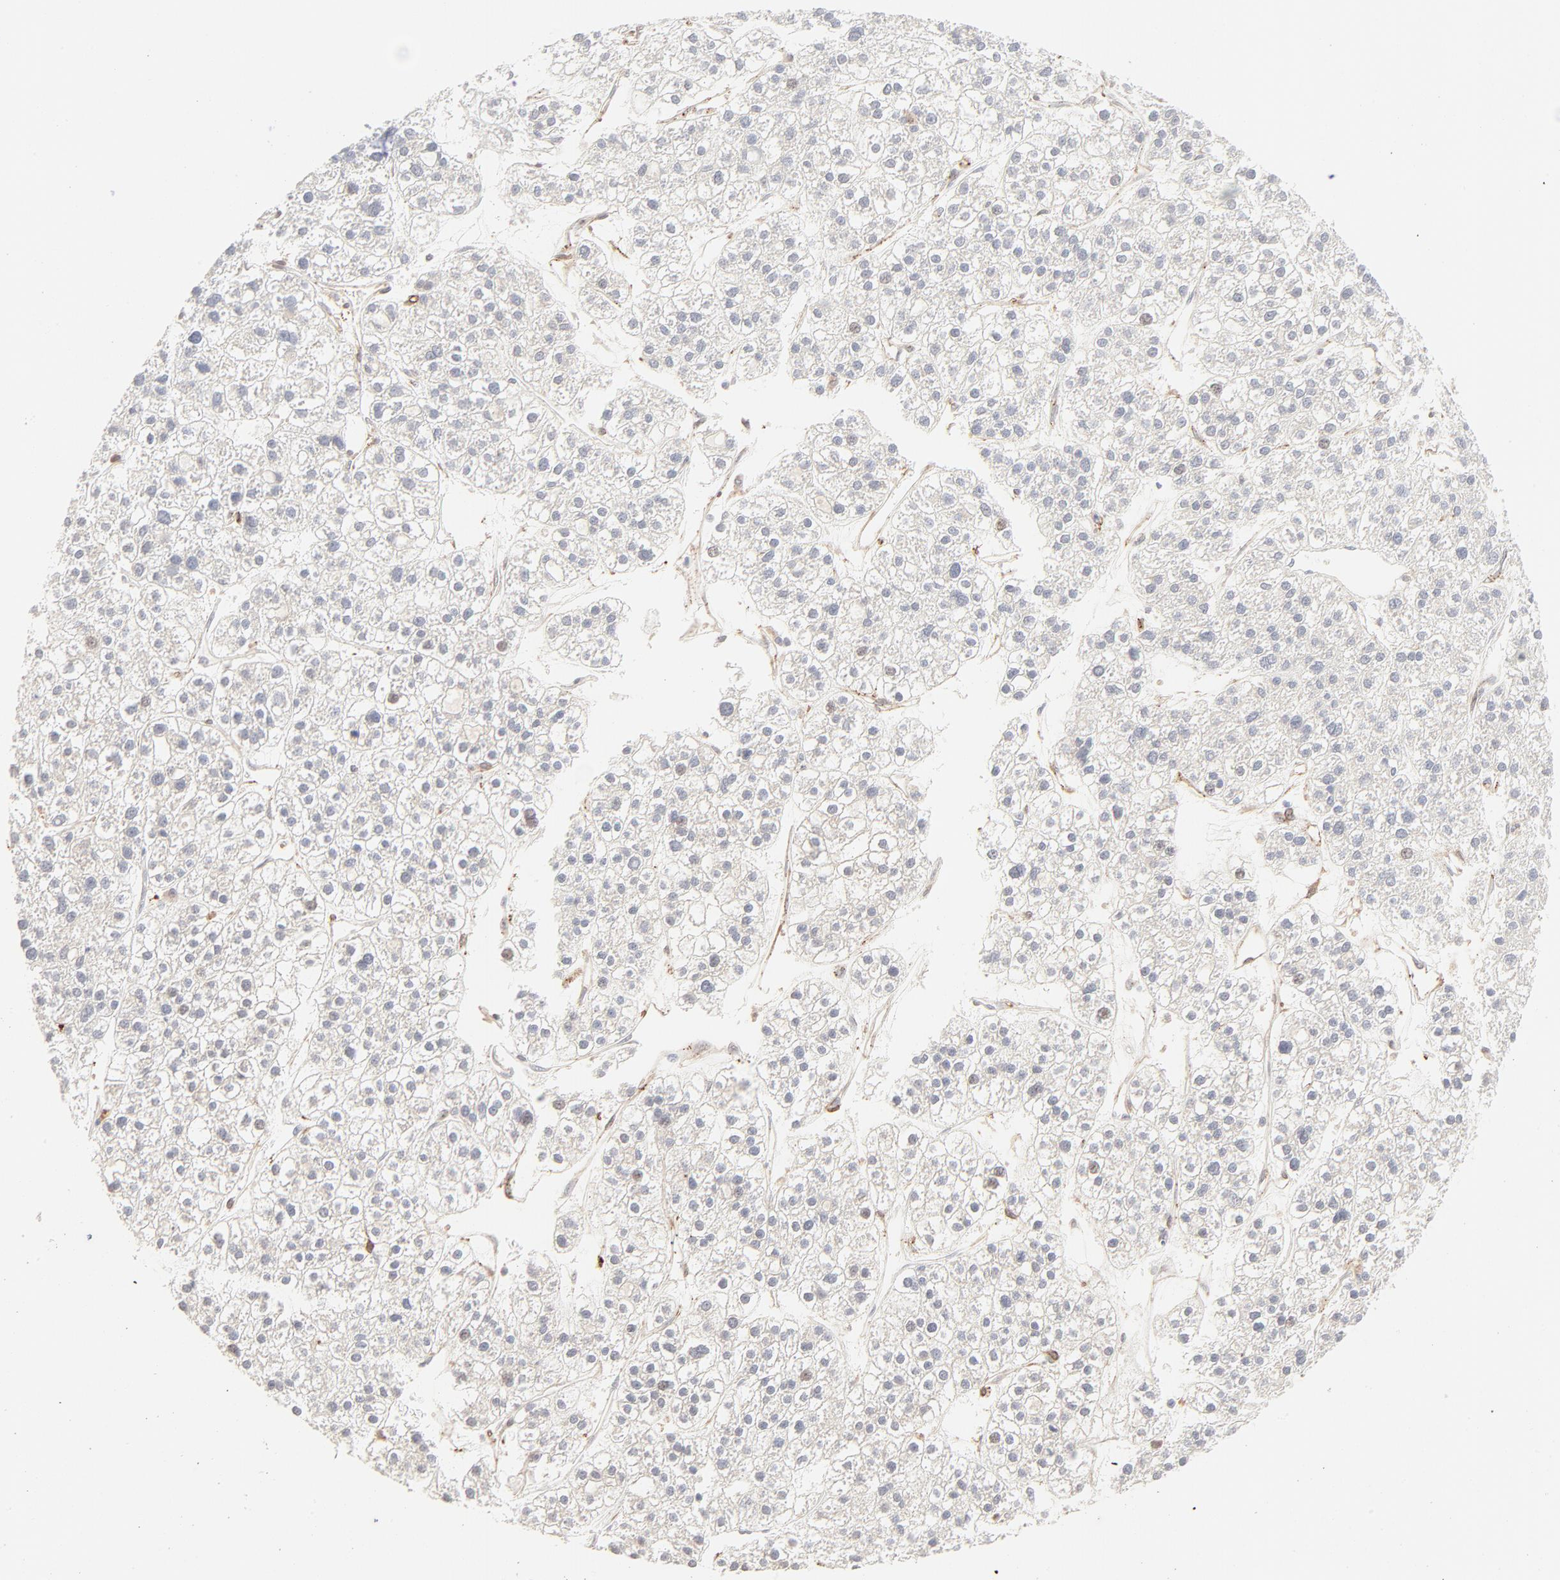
{"staining": {"intensity": "negative", "quantity": "none", "location": "none"}, "tissue": "liver cancer", "cell_type": "Tumor cells", "image_type": "cancer", "snomed": [{"axis": "morphology", "description": "Carcinoma, Hepatocellular, NOS"}, {"axis": "topography", "description": "Liver"}], "caption": "Immunohistochemistry (IHC) histopathology image of hepatocellular carcinoma (liver) stained for a protein (brown), which shows no staining in tumor cells.", "gene": "LGALS2", "patient": {"sex": "female", "age": 85}}